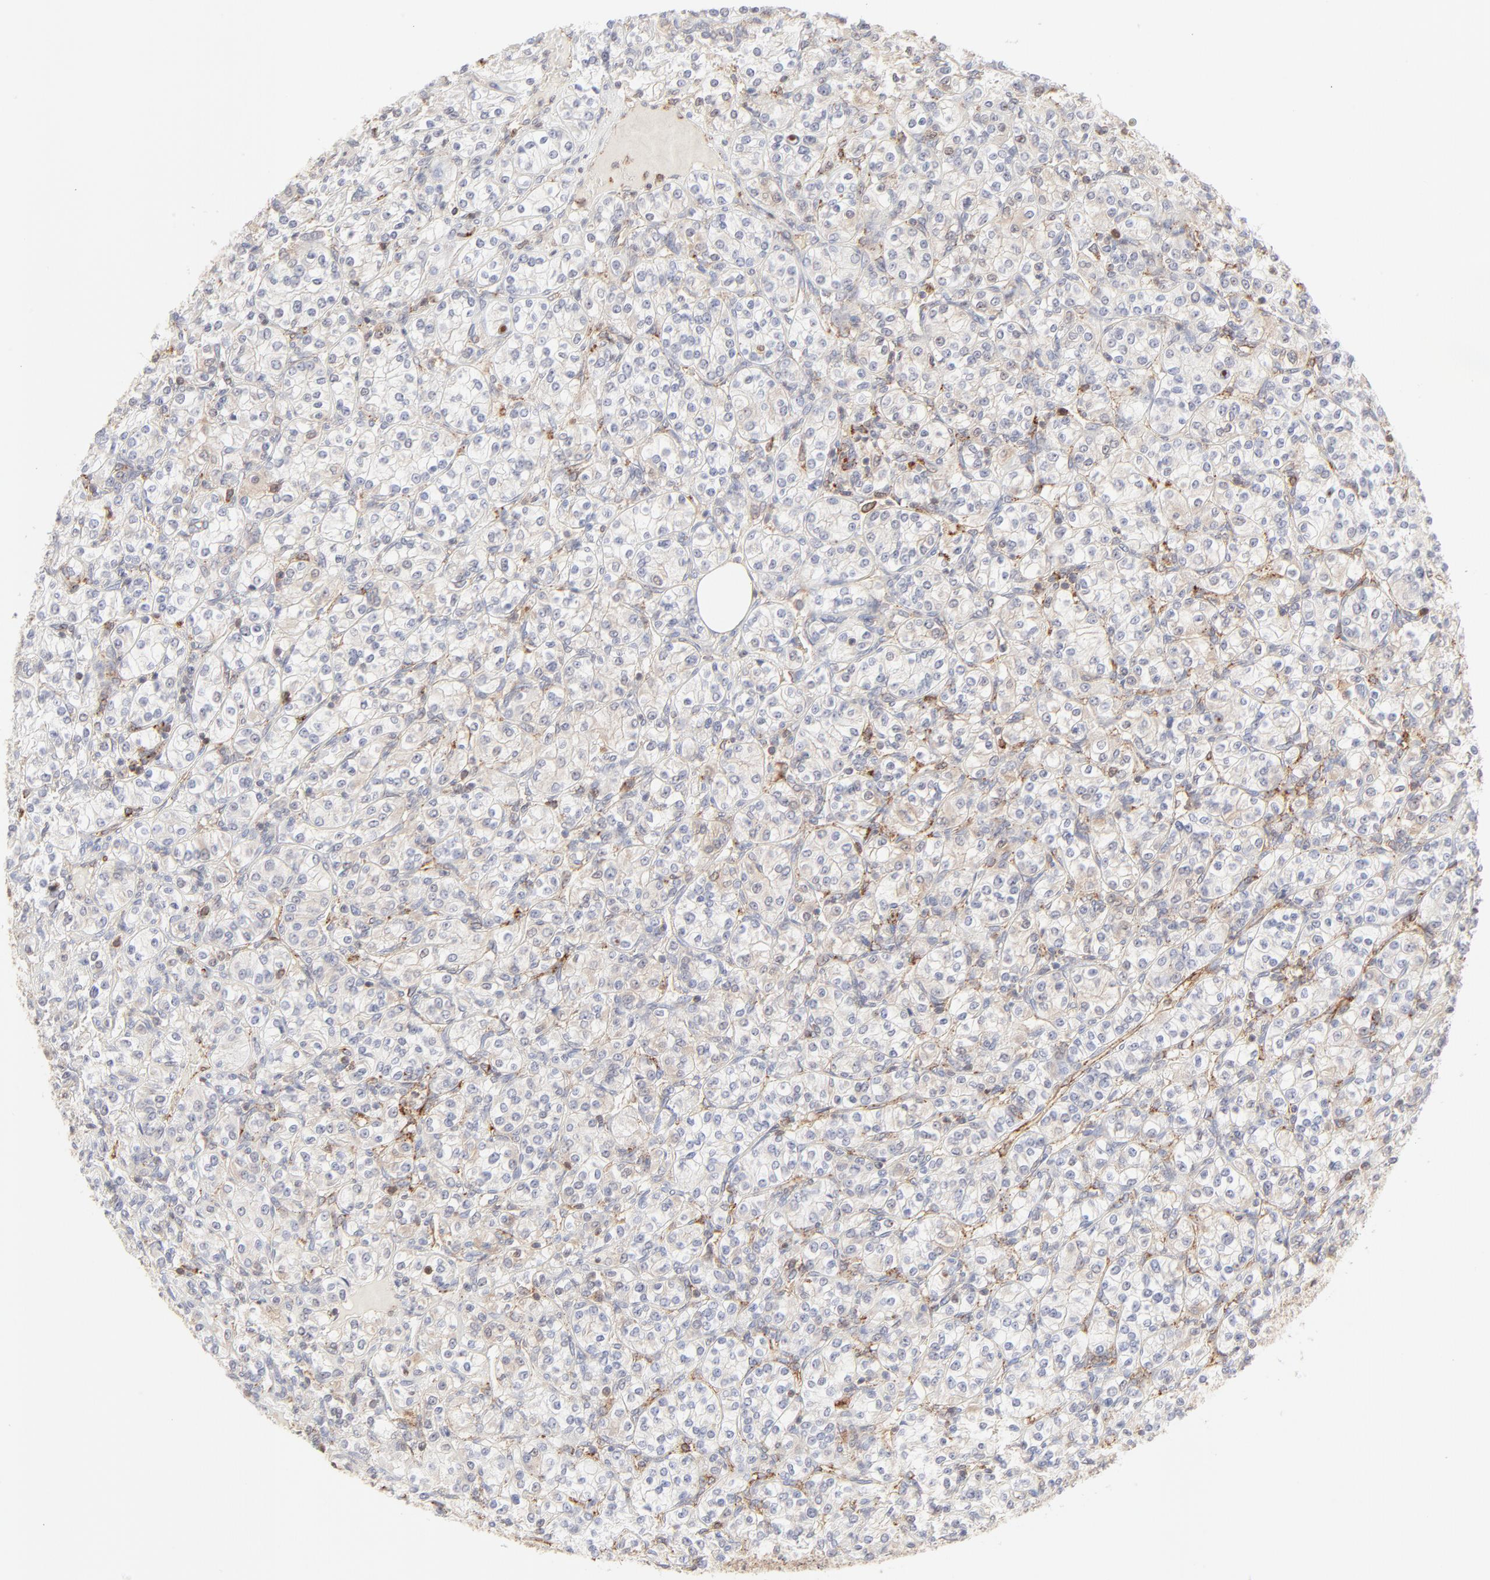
{"staining": {"intensity": "negative", "quantity": "none", "location": "none"}, "tissue": "renal cancer", "cell_type": "Tumor cells", "image_type": "cancer", "snomed": [{"axis": "morphology", "description": "Adenocarcinoma, NOS"}, {"axis": "topography", "description": "Kidney"}], "caption": "The micrograph reveals no significant expression in tumor cells of renal cancer.", "gene": "CDK6", "patient": {"sex": "male", "age": 77}}